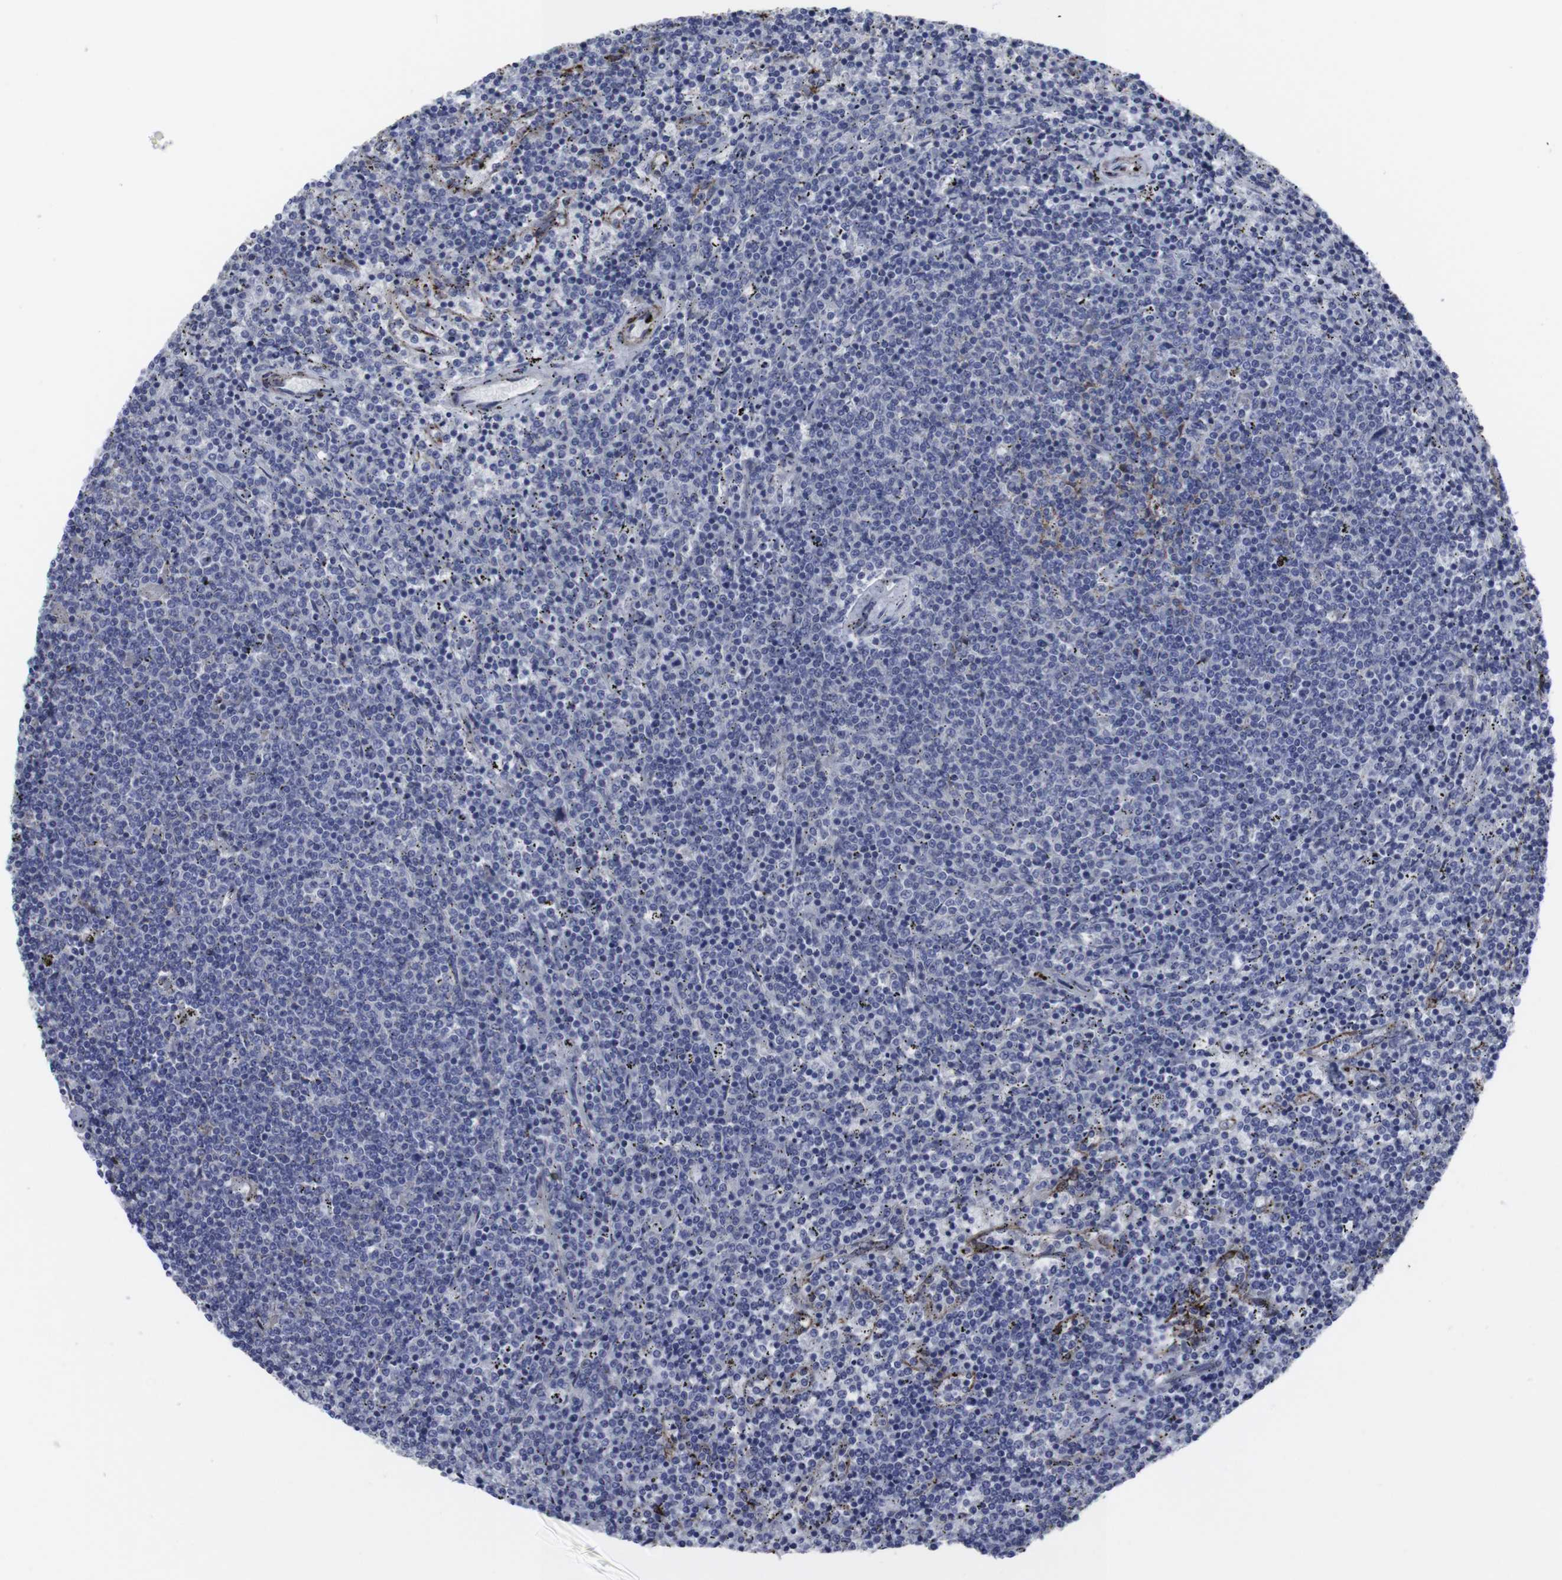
{"staining": {"intensity": "negative", "quantity": "none", "location": "none"}, "tissue": "lymphoma", "cell_type": "Tumor cells", "image_type": "cancer", "snomed": [{"axis": "morphology", "description": "Malignant lymphoma, non-Hodgkin's type, Low grade"}, {"axis": "topography", "description": "Spleen"}], "caption": "The image shows no significant staining in tumor cells of low-grade malignant lymphoma, non-Hodgkin's type.", "gene": "SNCG", "patient": {"sex": "female", "age": 50}}